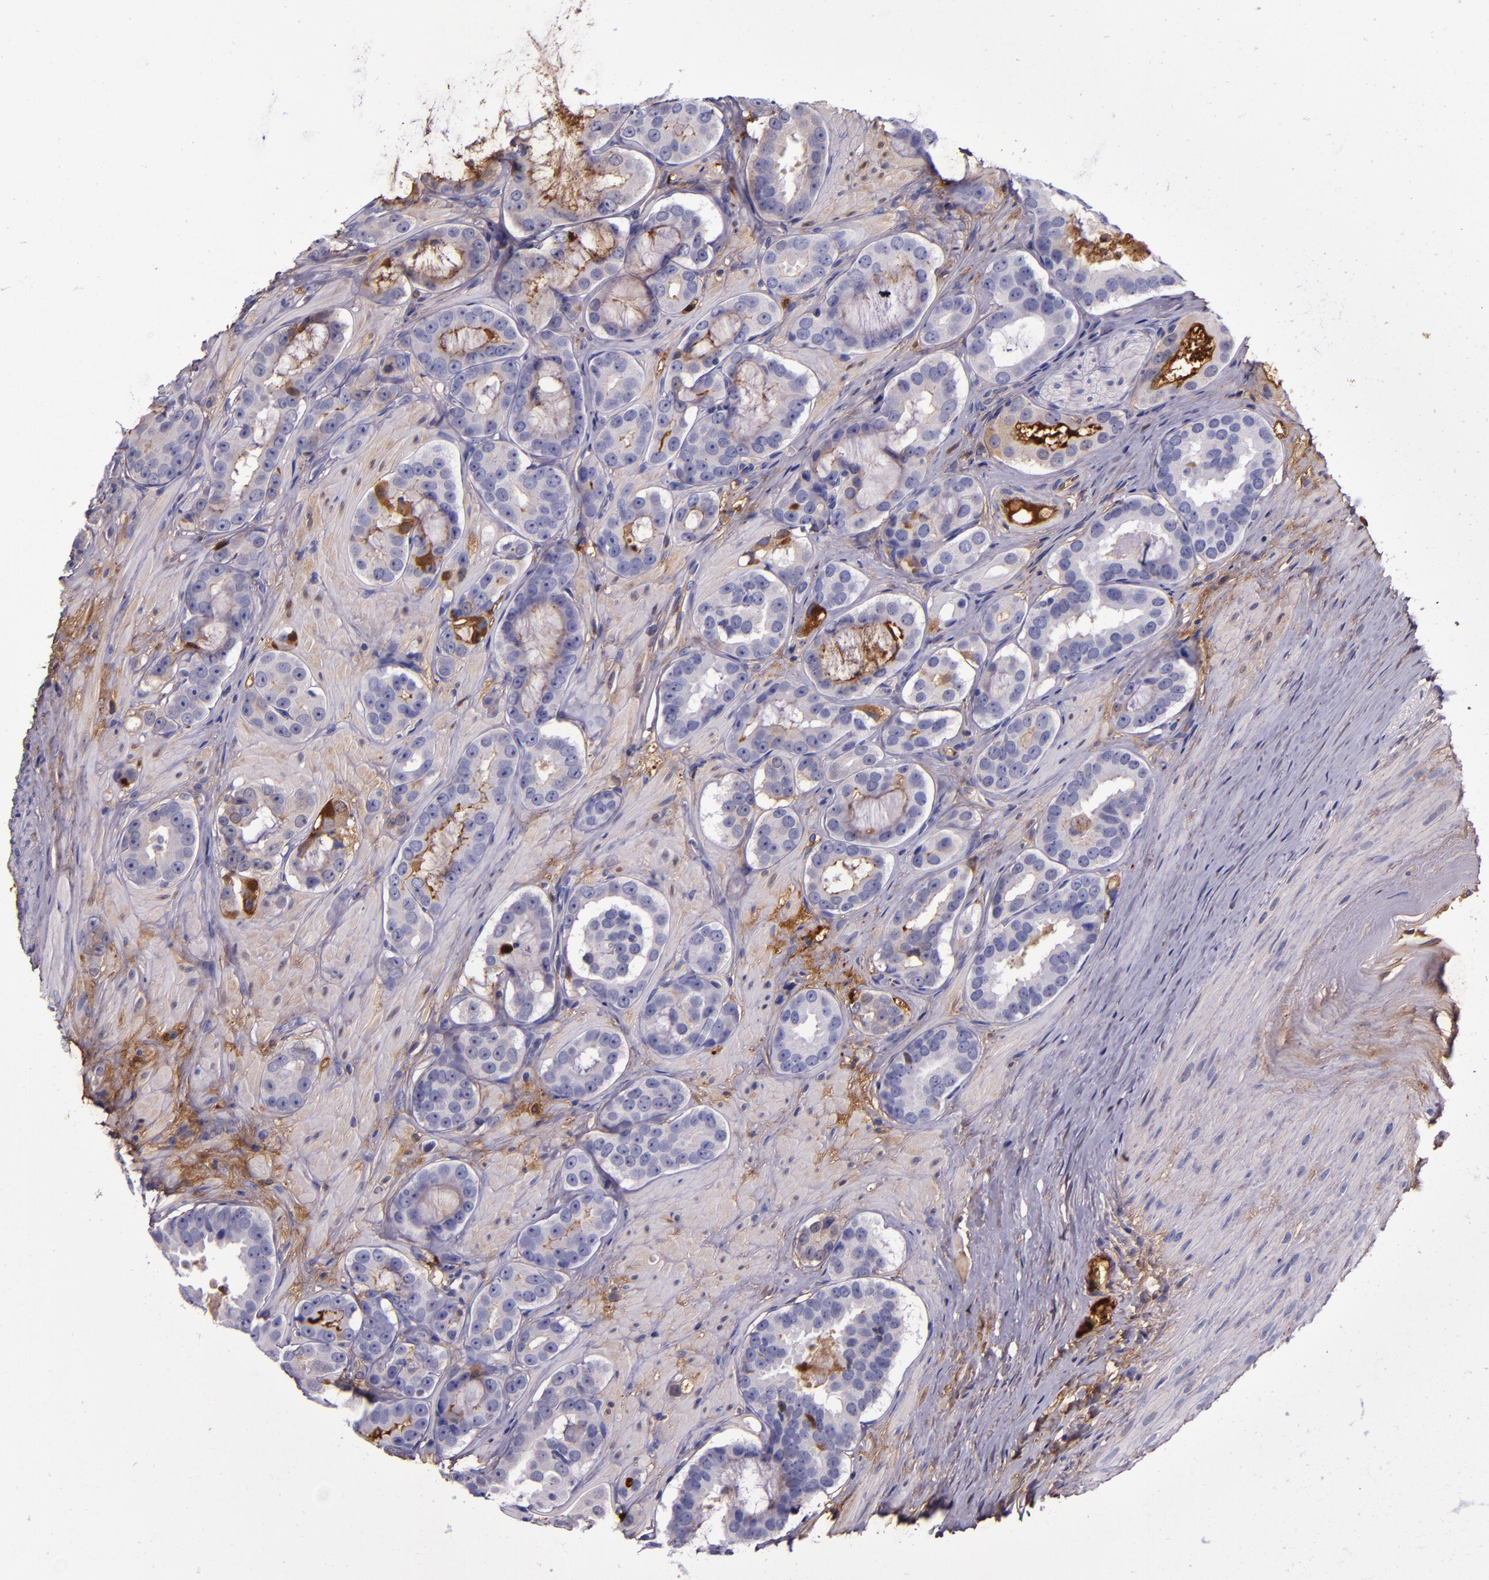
{"staining": {"intensity": "weak", "quantity": "<25%", "location": "cytoplasmic/membranous"}, "tissue": "prostate cancer", "cell_type": "Tumor cells", "image_type": "cancer", "snomed": [{"axis": "morphology", "description": "Adenocarcinoma, Low grade"}, {"axis": "topography", "description": "Prostate"}], "caption": "High power microscopy image of an immunohistochemistry (IHC) micrograph of adenocarcinoma (low-grade) (prostate), revealing no significant positivity in tumor cells.", "gene": "CLEC3B", "patient": {"sex": "male", "age": 59}}